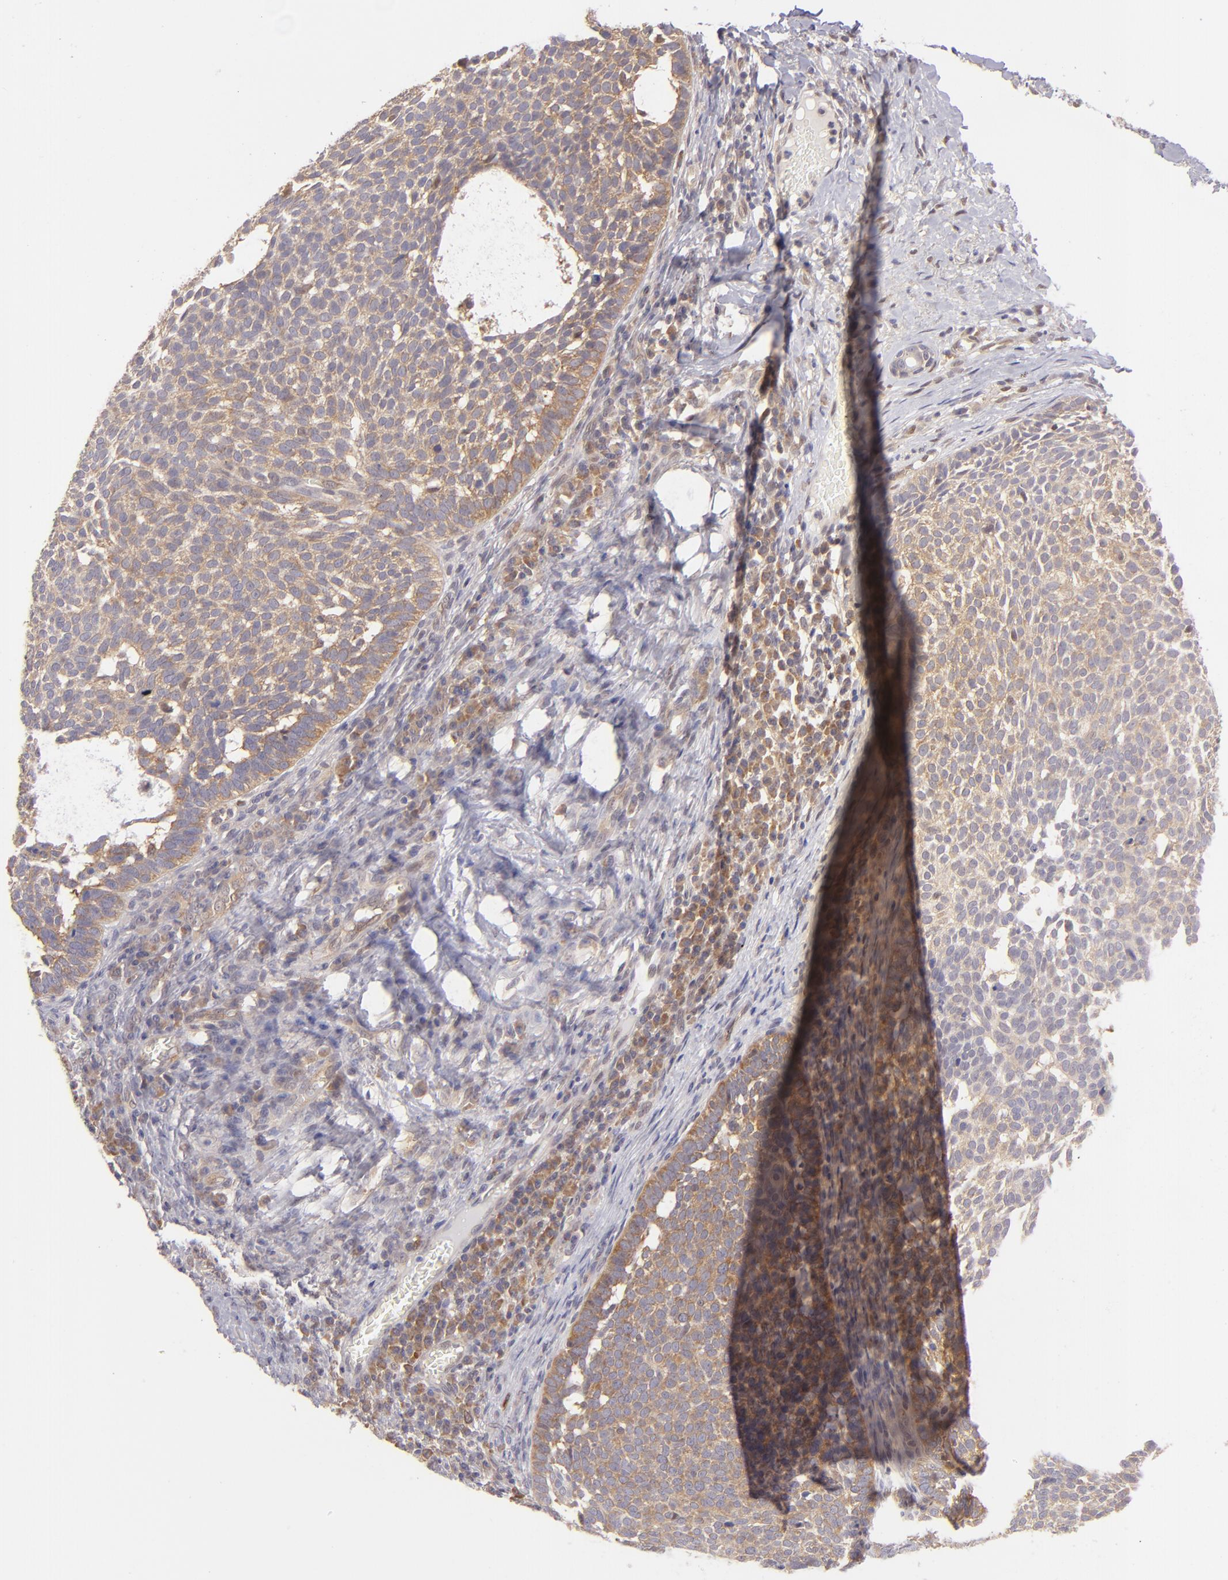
{"staining": {"intensity": "moderate", "quantity": ">75%", "location": "cytoplasmic/membranous"}, "tissue": "skin cancer", "cell_type": "Tumor cells", "image_type": "cancer", "snomed": [{"axis": "morphology", "description": "Basal cell carcinoma"}, {"axis": "topography", "description": "Skin"}], "caption": "Protein expression analysis of human skin cancer reveals moderate cytoplasmic/membranous expression in approximately >75% of tumor cells. (IHC, brightfield microscopy, high magnification).", "gene": "PTPN13", "patient": {"sex": "male", "age": 63}}